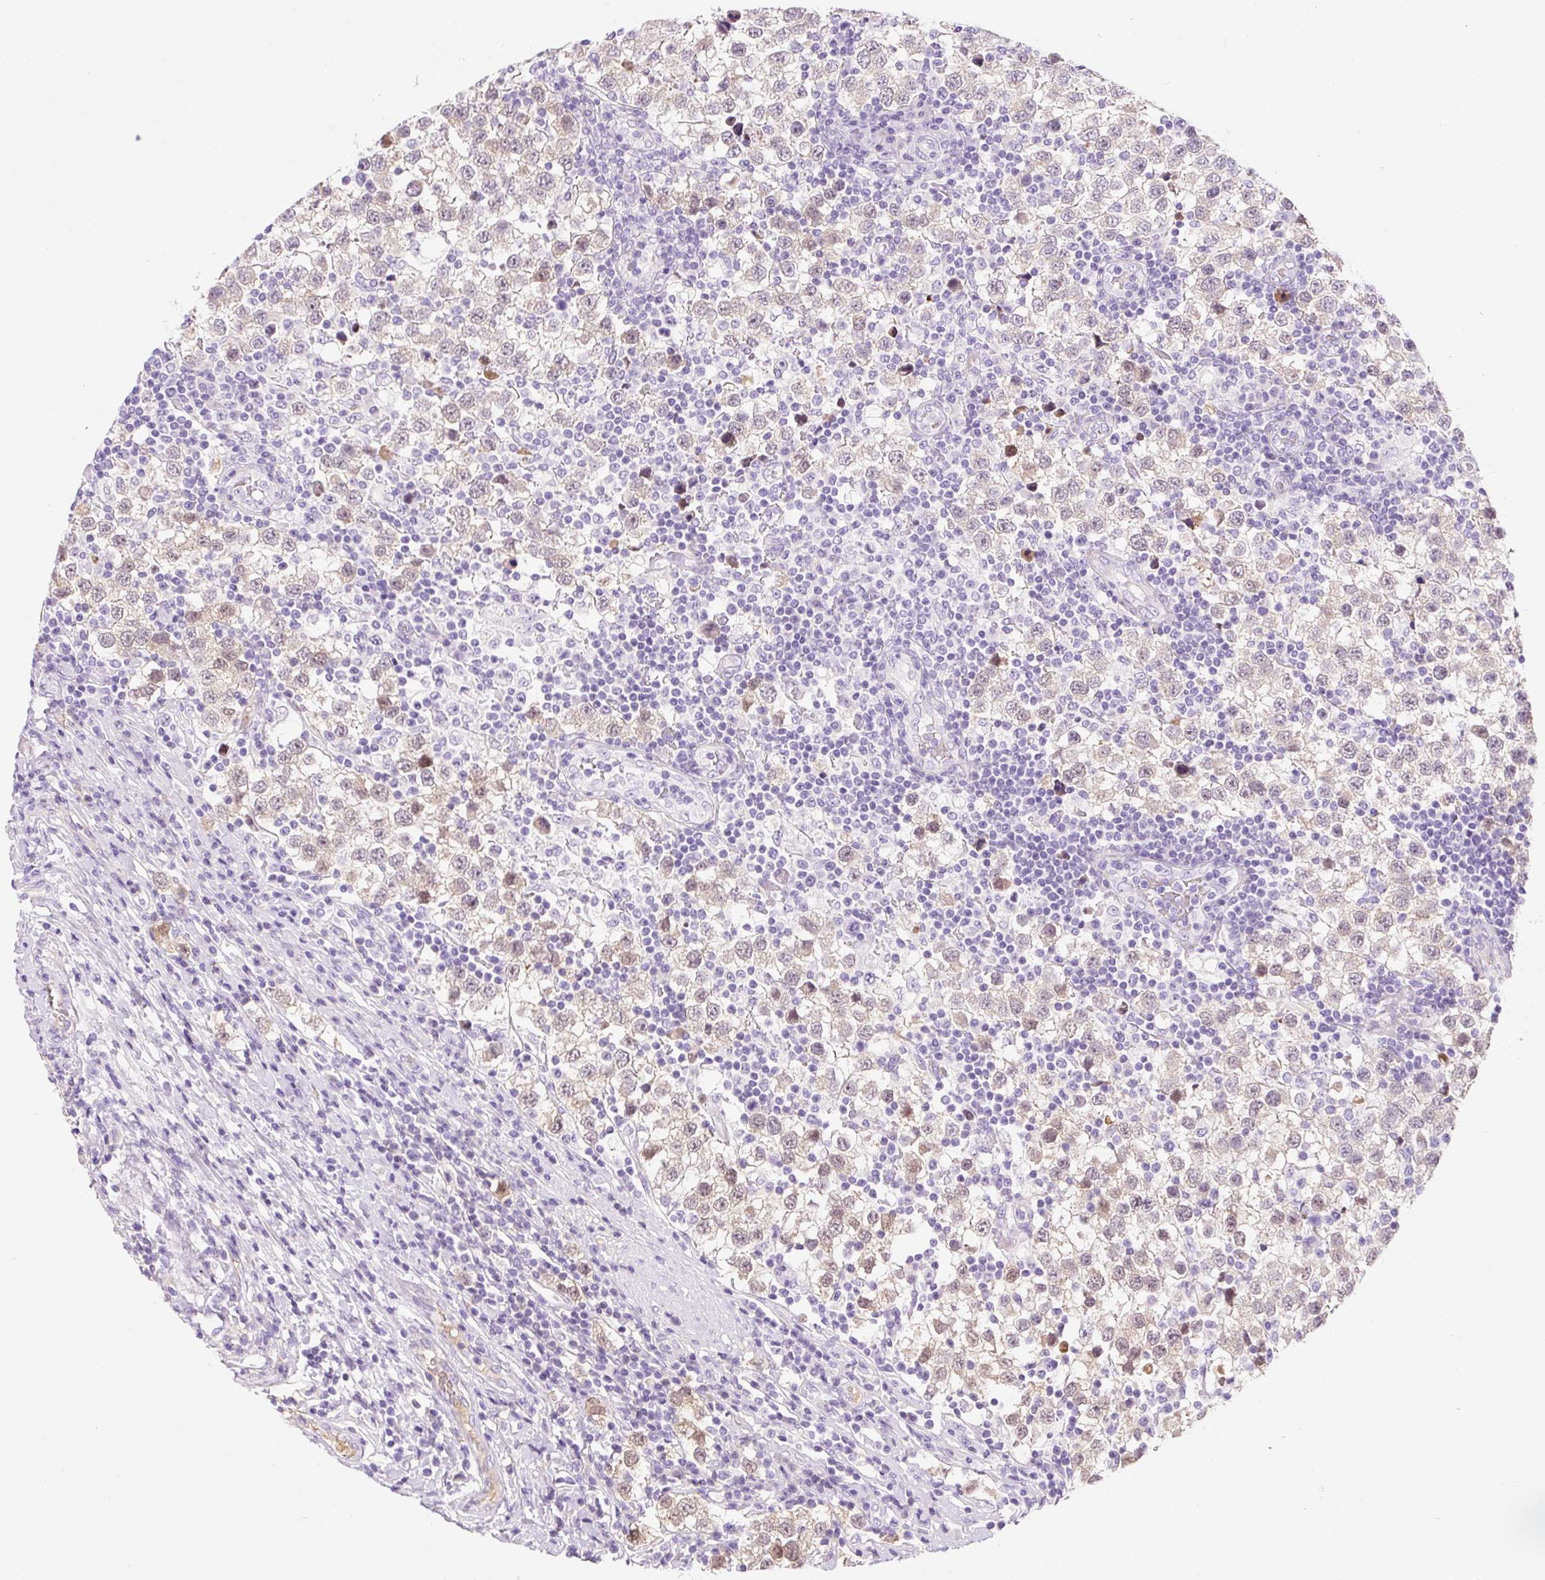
{"staining": {"intensity": "moderate", "quantity": "<25%", "location": "cytoplasmic/membranous,nuclear"}, "tissue": "testis cancer", "cell_type": "Tumor cells", "image_type": "cancer", "snomed": [{"axis": "morphology", "description": "Seminoma, NOS"}, {"axis": "topography", "description": "Testis"}], "caption": "Testis cancer was stained to show a protein in brown. There is low levels of moderate cytoplasmic/membranous and nuclear positivity in about <25% of tumor cells. Immunohistochemistry (ihc) stains the protein of interest in brown and the nuclei are stained blue.", "gene": "ZNF121", "patient": {"sex": "male", "age": 34}}